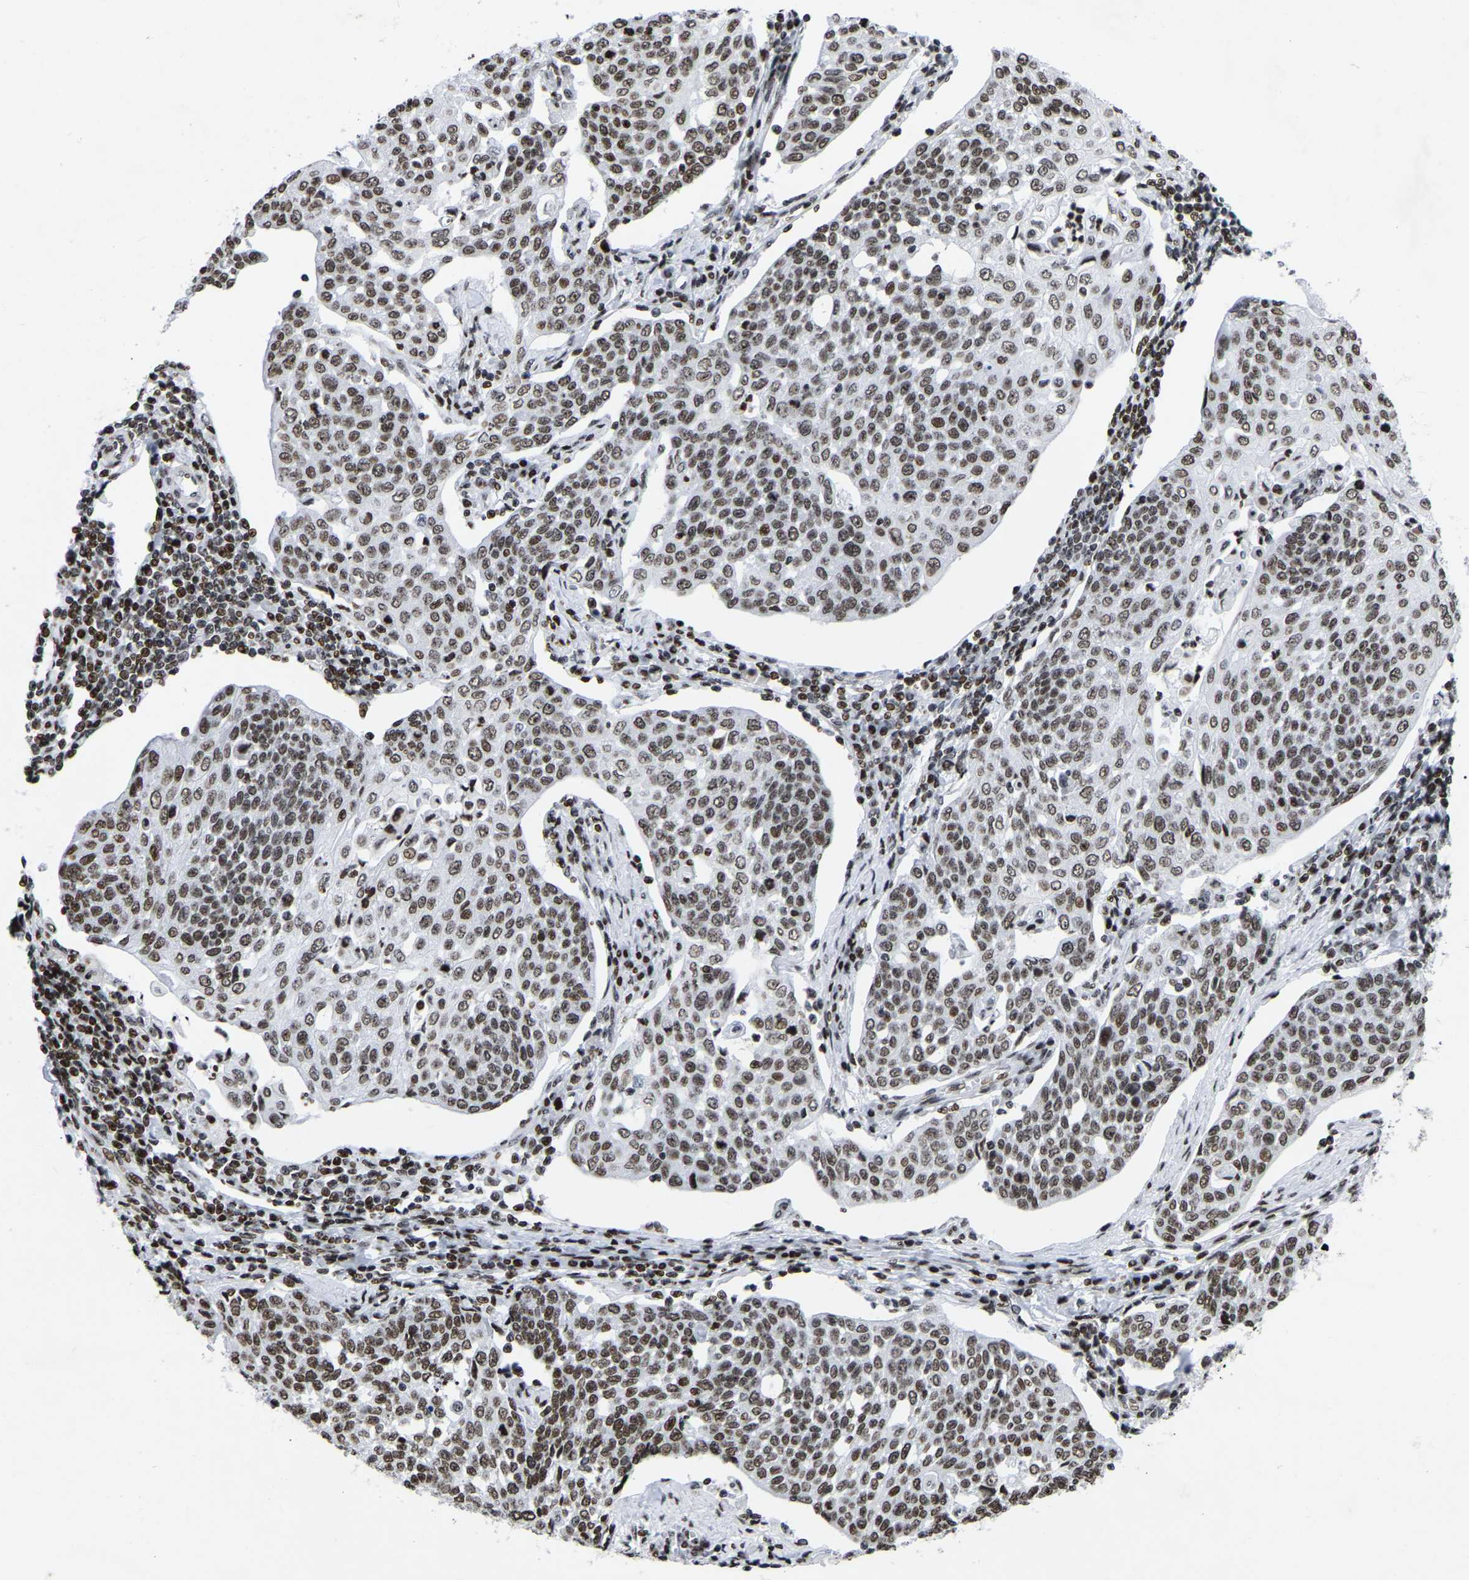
{"staining": {"intensity": "moderate", "quantity": ">75%", "location": "nuclear"}, "tissue": "cervical cancer", "cell_type": "Tumor cells", "image_type": "cancer", "snomed": [{"axis": "morphology", "description": "Squamous cell carcinoma, NOS"}, {"axis": "topography", "description": "Cervix"}], "caption": "Cervical cancer stained with a brown dye demonstrates moderate nuclear positive staining in about >75% of tumor cells.", "gene": "PRCC", "patient": {"sex": "female", "age": 34}}